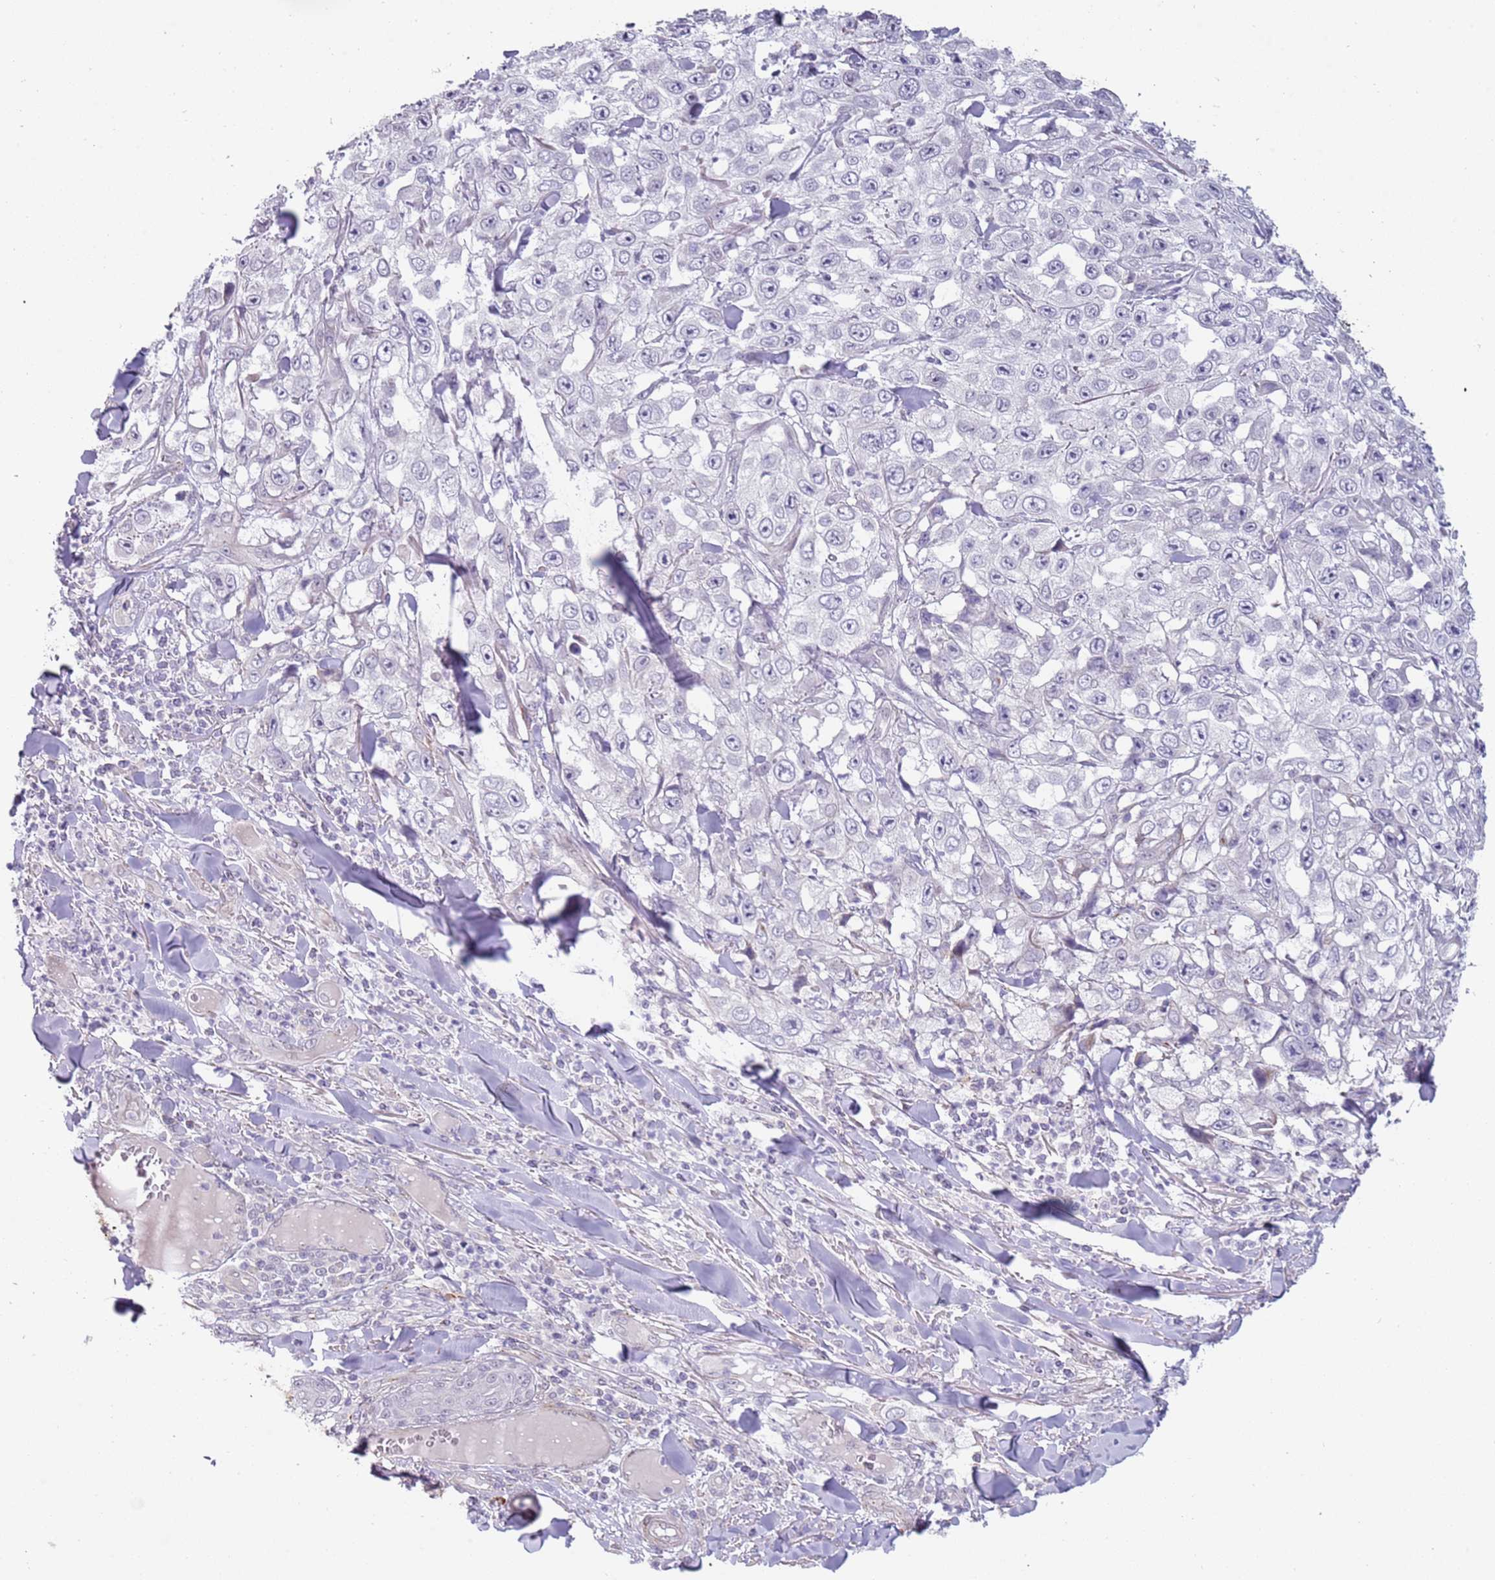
{"staining": {"intensity": "negative", "quantity": "none", "location": "none"}, "tissue": "skin cancer", "cell_type": "Tumor cells", "image_type": "cancer", "snomed": [{"axis": "morphology", "description": "Squamous cell carcinoma, NOS"}, {"axis": "topography", "description": "Skin"}], "caption": "An image of human skin squamous cell carcinoma is negative for staining in tumor cells.", "gene": "NBPF3", "patient": {"sex": "male", "age": 82}}